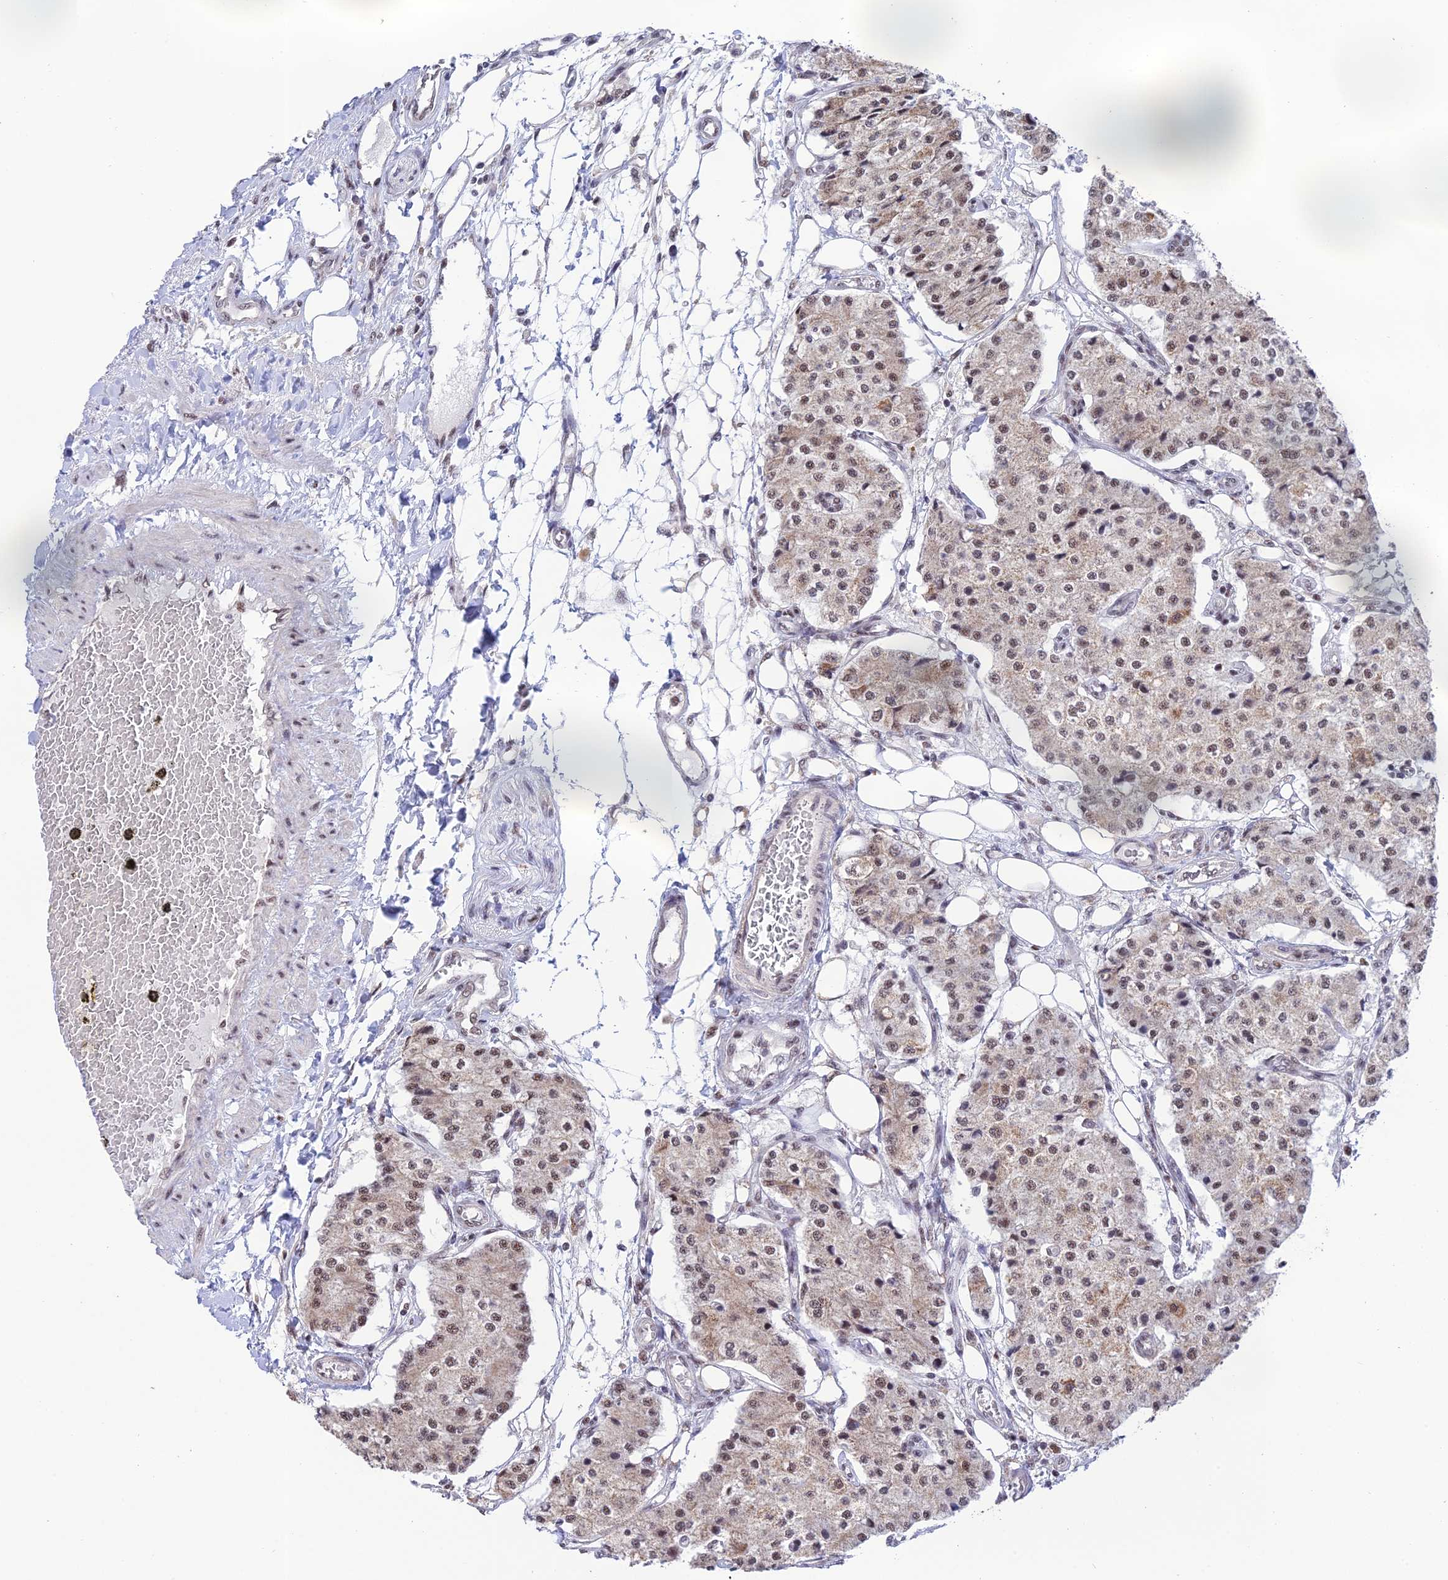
{"staining": {"intensity": "weak", "quantity": "25%-75%", "location": "nuclear"}, "tissue": "carcinoid", "cell_type": "Tumor cells", "image_type": "cancer", "snomed": [{"axis": "morphology", "description": "Carcinoid, malignant, NOS"}, {"axis": "topography", "description": "Colon"}], "caption": "Tumor cells demonstrate low levels of weak nuclear expression in approximately 25%-75% of cells in carcinoid.", "gene": "THOC7", "patient": {"sex": "female", "age": 52}}